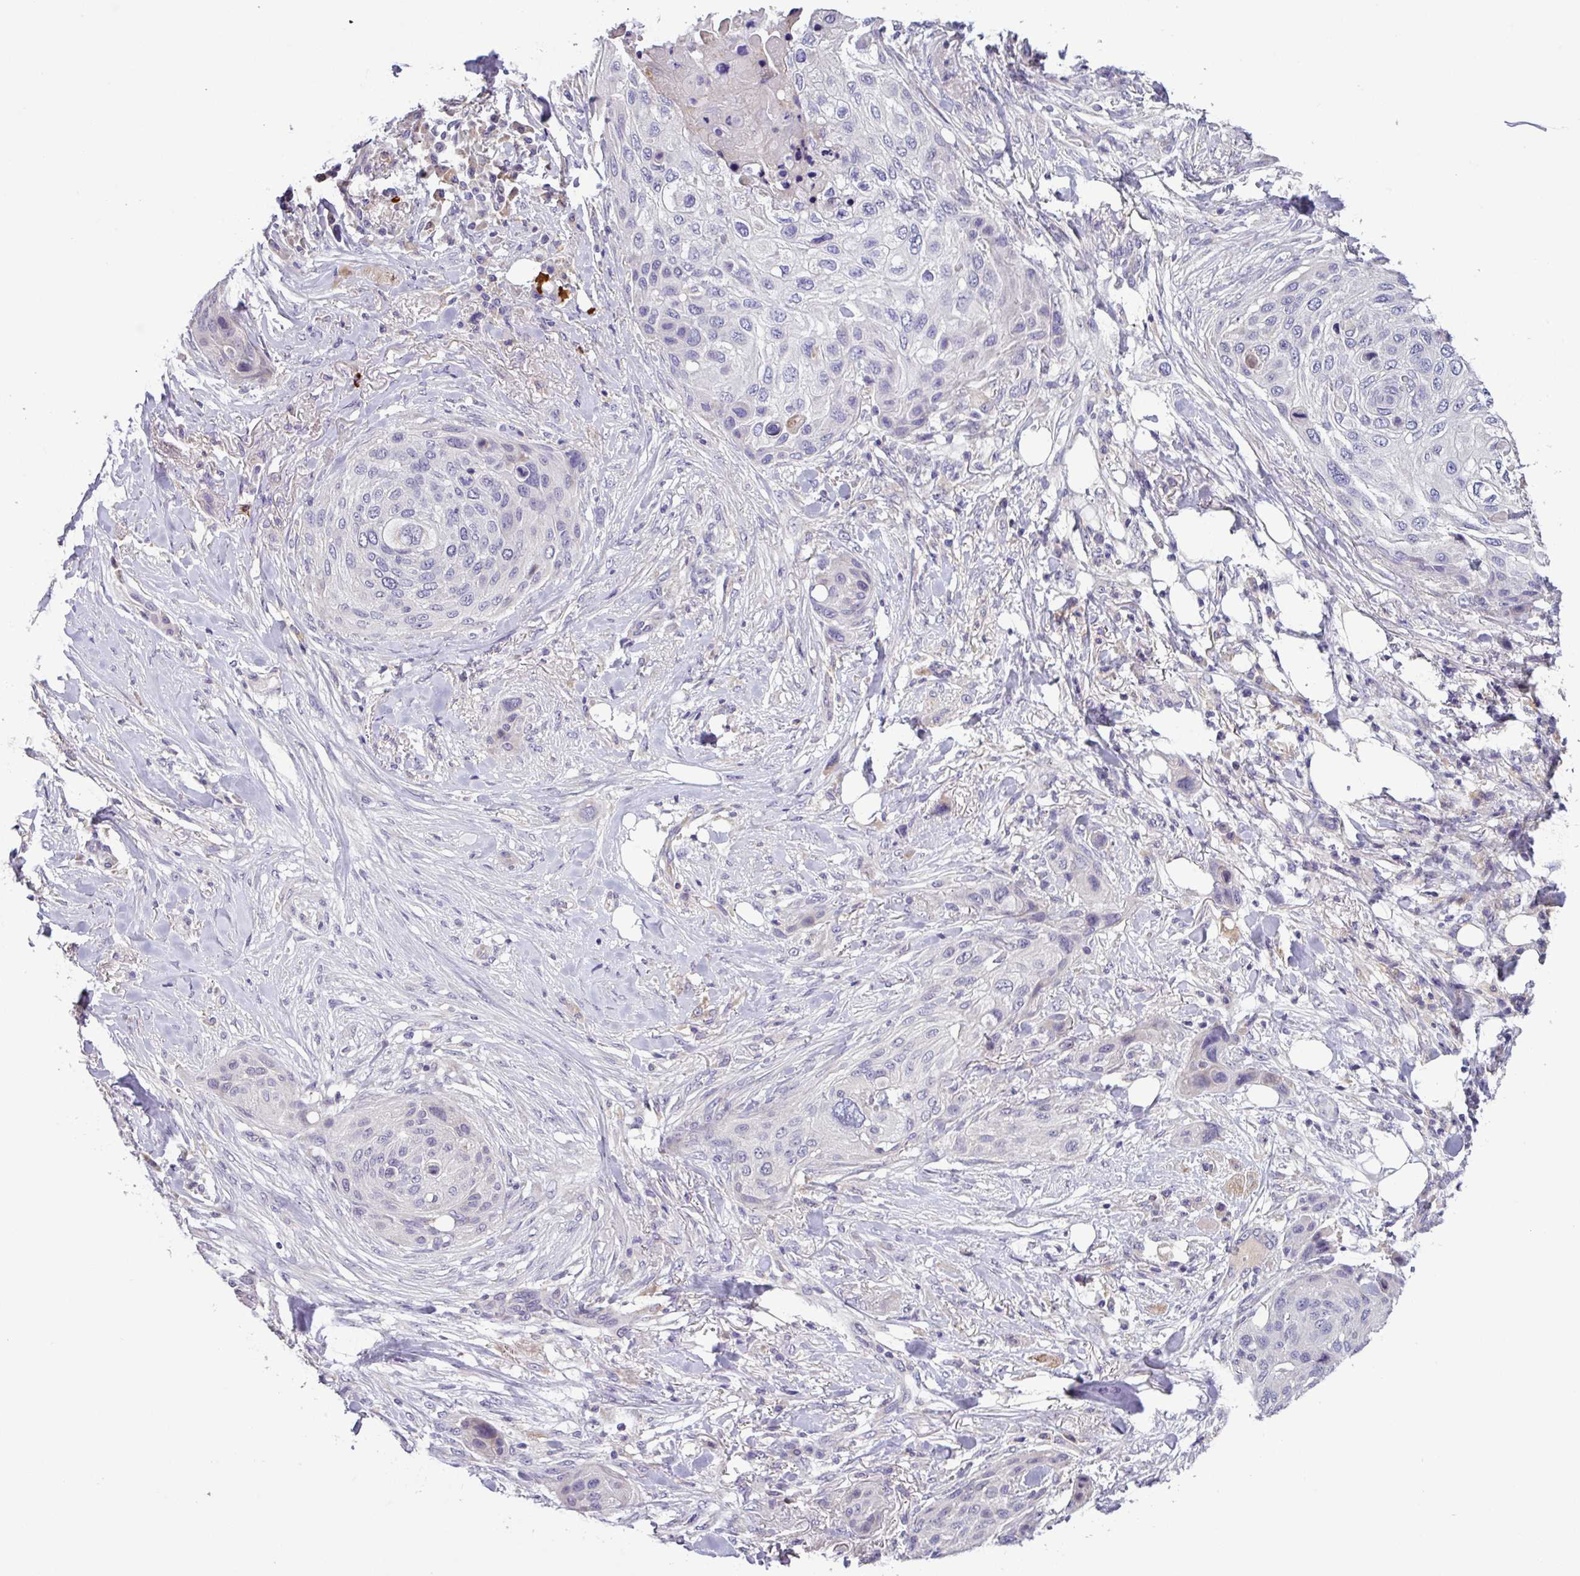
{"staining": {"intensity": "negative", "quantity": "none", "location": "none"}, "tissue": "skin cancer", "cell_type": "Tumor cells", "image_type": "cancer", "snomed": [{"axis": "morphology", "description": "Squamous cell carcinoma, NOS"}, {"axis": "topography", "description": "Skin"}], "caption": "High magnification brightfield microscopy of skin cancer stained with DAB (3,3'-diaminobenzidine) (brown) and counterstained with hematoxylin (blue): tumor cells show no significant expression.", "gene": "SFTPB", "patient": {"sex": "female", "age": 87}}